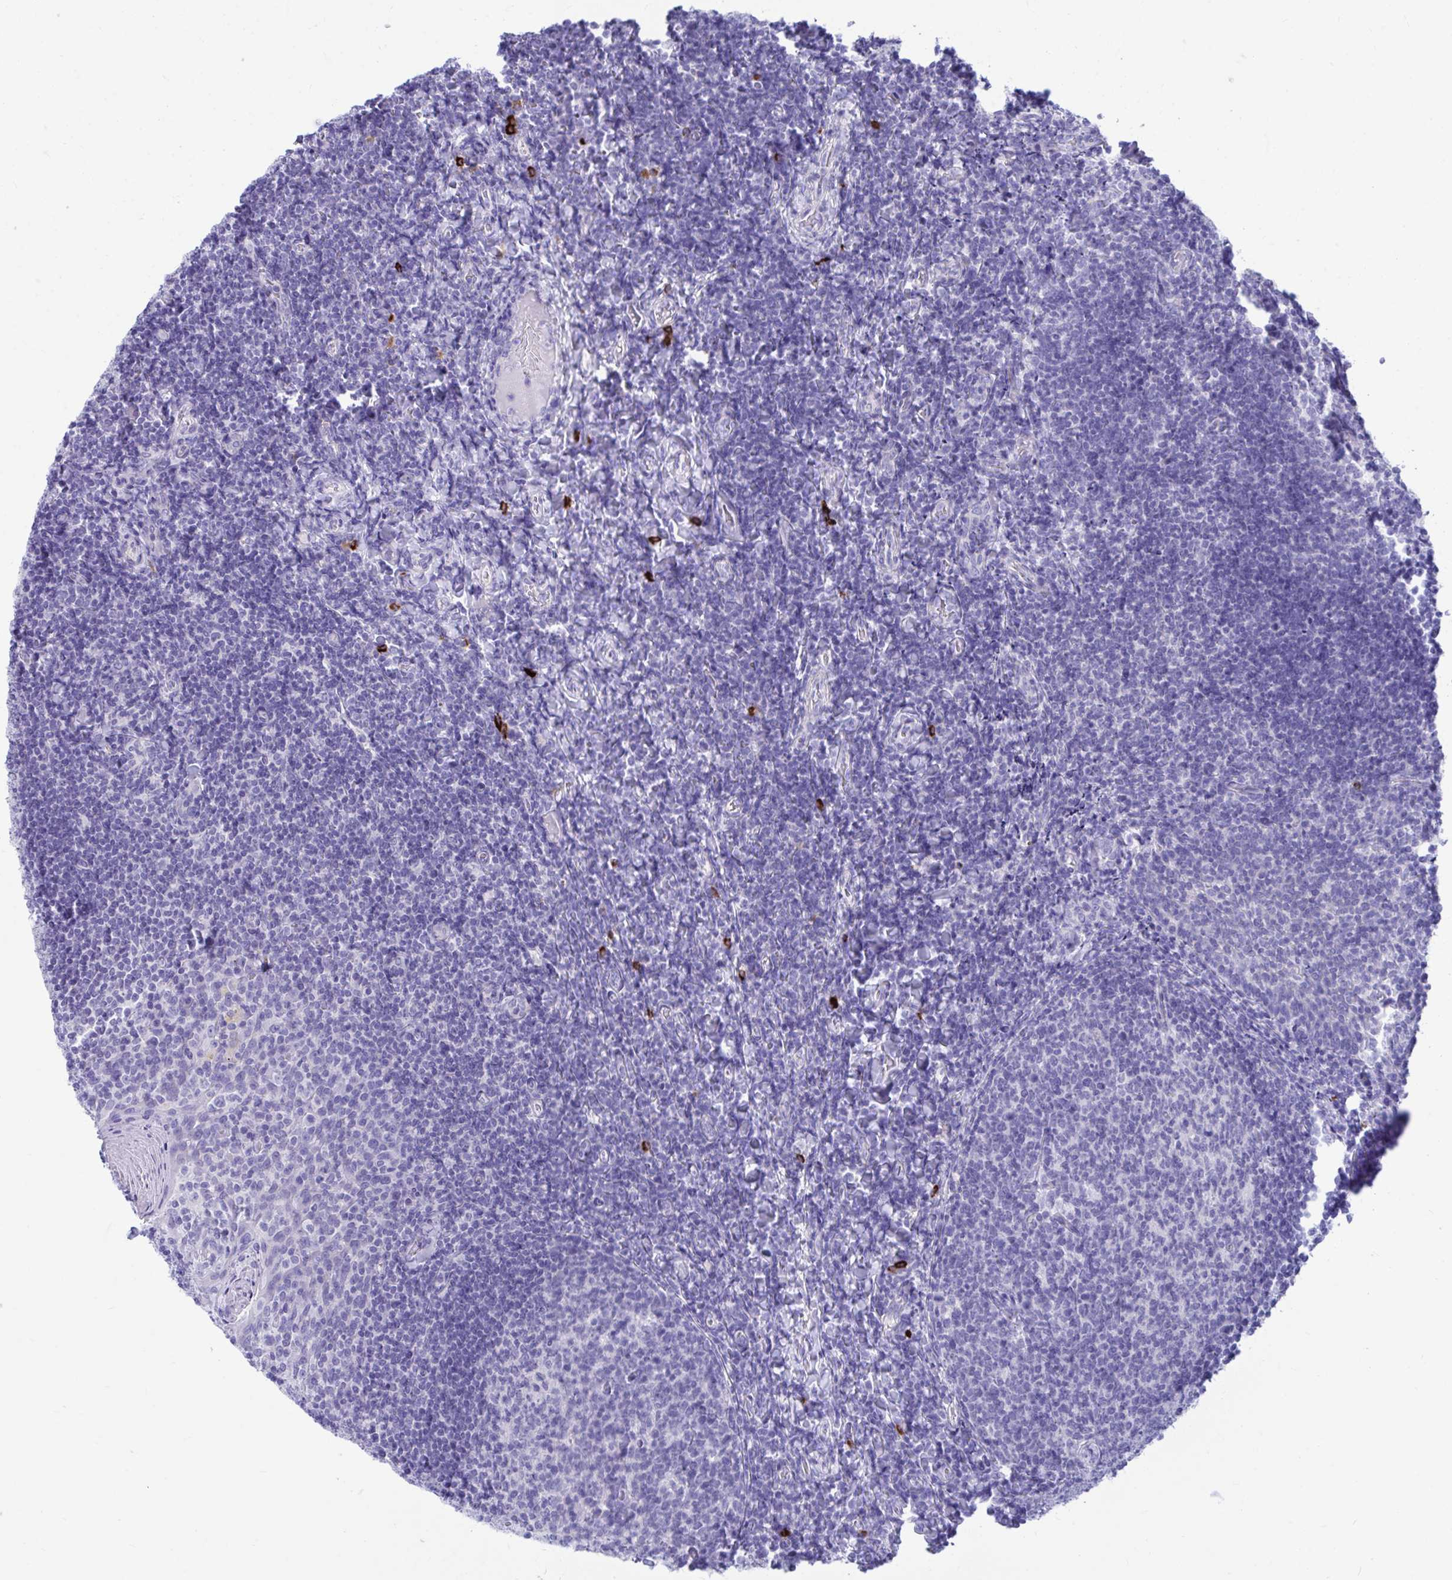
{"staining": {"intensity": "negative", "quantity": "none", "location": "none"}, "tissue": "tonsil", "cell_type": "Germinal center cells", "image_type": "normal", "snomed": [{"axis": "morphology", "description": "Normal tissue, NOS"}, {"axis": "topography", "description": "Tonsil"}], "caption": "IHC image of benign tonsil: tonsil stained with DAB reveals no significant protein staining in germinal center cells.", "gene": "SHISA8", "patient": {"sex": "female", "age": 10}}